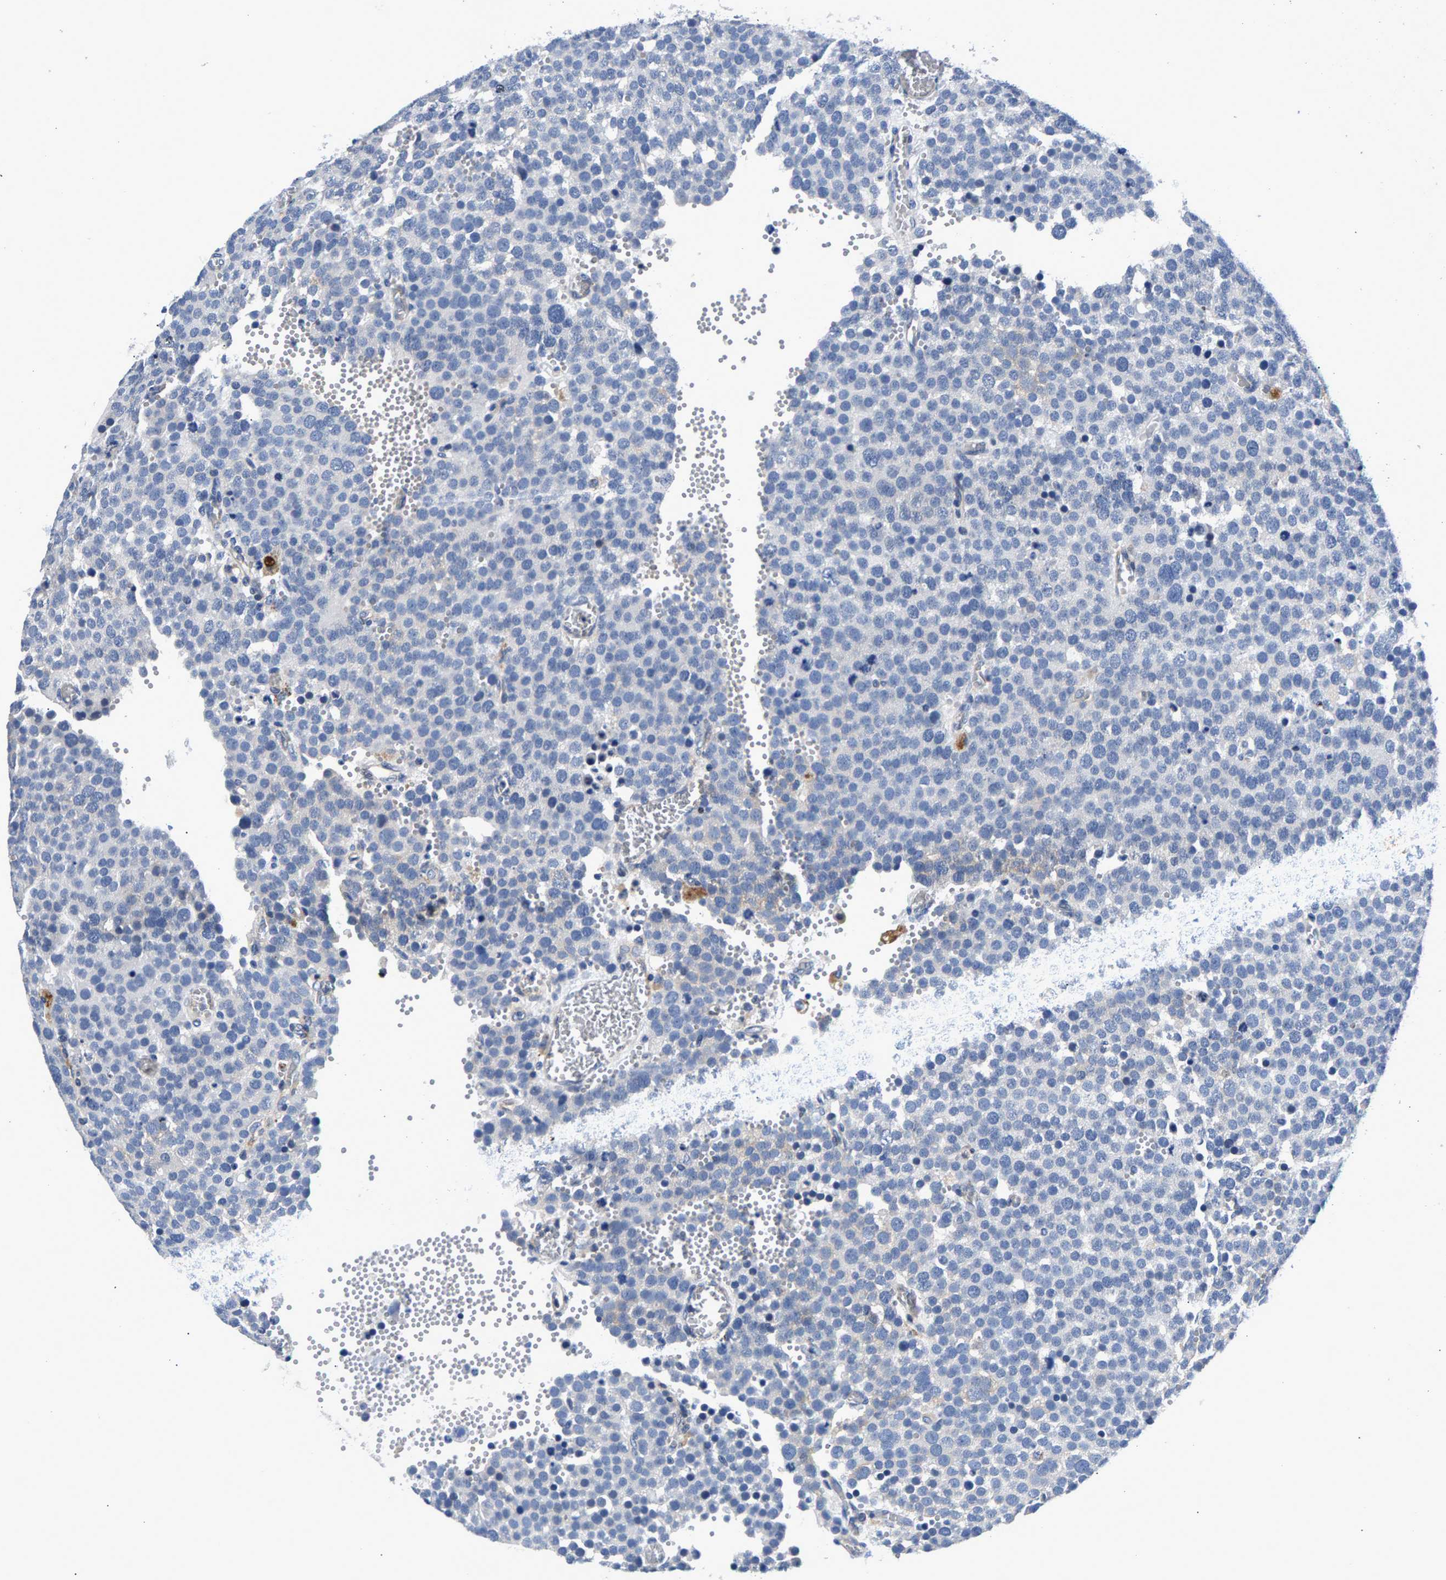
{"staining": {"intensity": "negative", "quantity": "none", "location": "none"}, "tissue": "testis cancer", "cell_type": "Tumor cells", "image_type": "cancer", "snomed": [{"axis": "morphology", "description": "Normal tissue, NOS"}, {"axis": "morphology", "description": "Seminoma, NOS"}, {"axis": "topography", "description": "Testis"}], "caption": "A micrograph of human seminoma (testis) is negative for staining in tumor cells.", "gene": "P2RY4", "patient": {"sex": "male", "age": 71}}